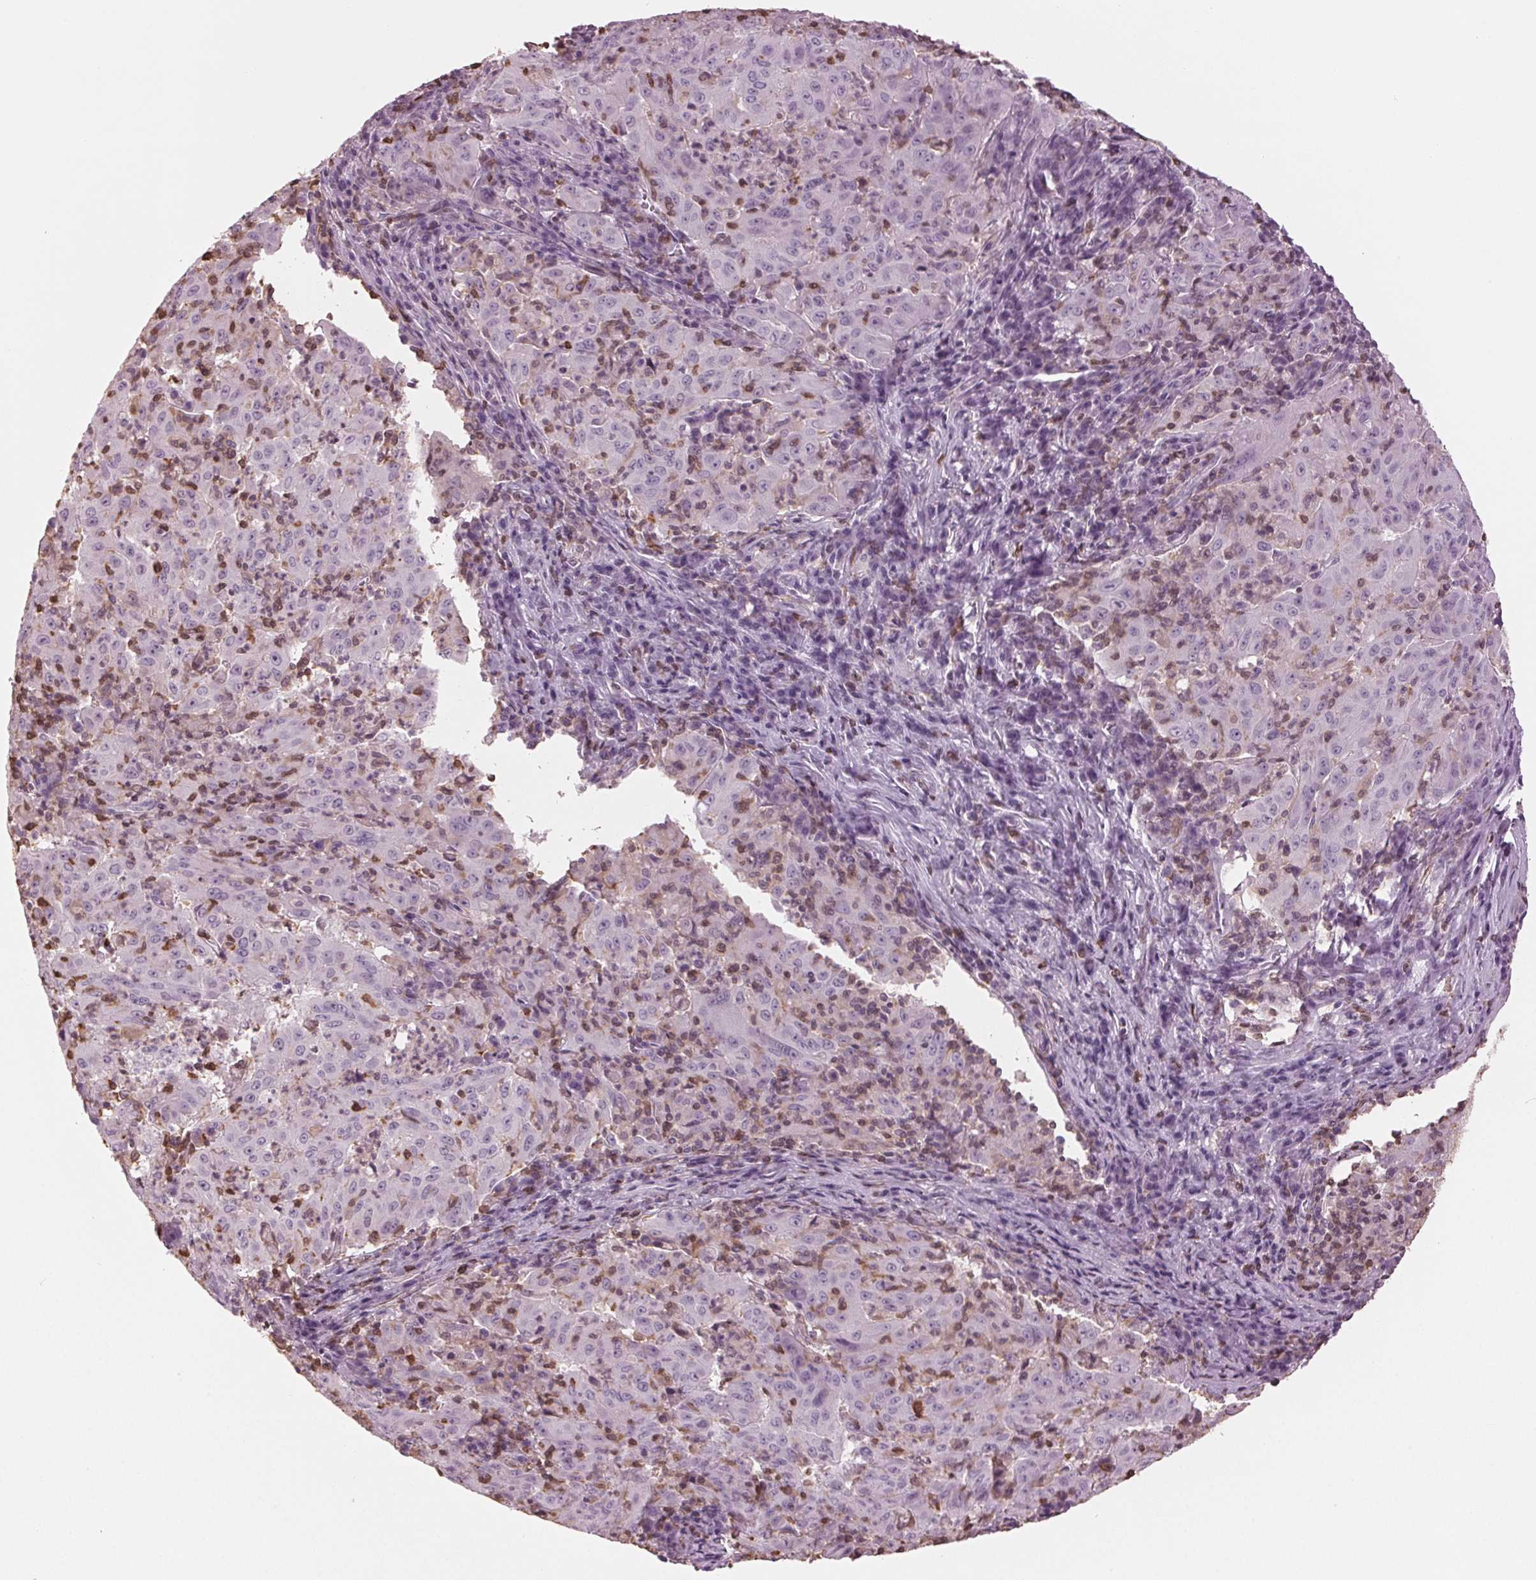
{"staining": {"intensity": "negative", "quantity": "none", "location": "none"}, "tissue": "pancreatic cancer", "cell_type": "Tumor cells", "image_type": "cancer", "snomed": [{"axis": "morphology", "description": "Adenocarcinoma, NOS"}, {"axis": "topography", "description": "Pancreas"}], "caption": "IHC image of human adenocarcinoma (pancreatic) stained for a protein (brown), which displays no expression in tumor cells.", "gene": "BTLA", "patient": {"sex": "male", "age": 63}}